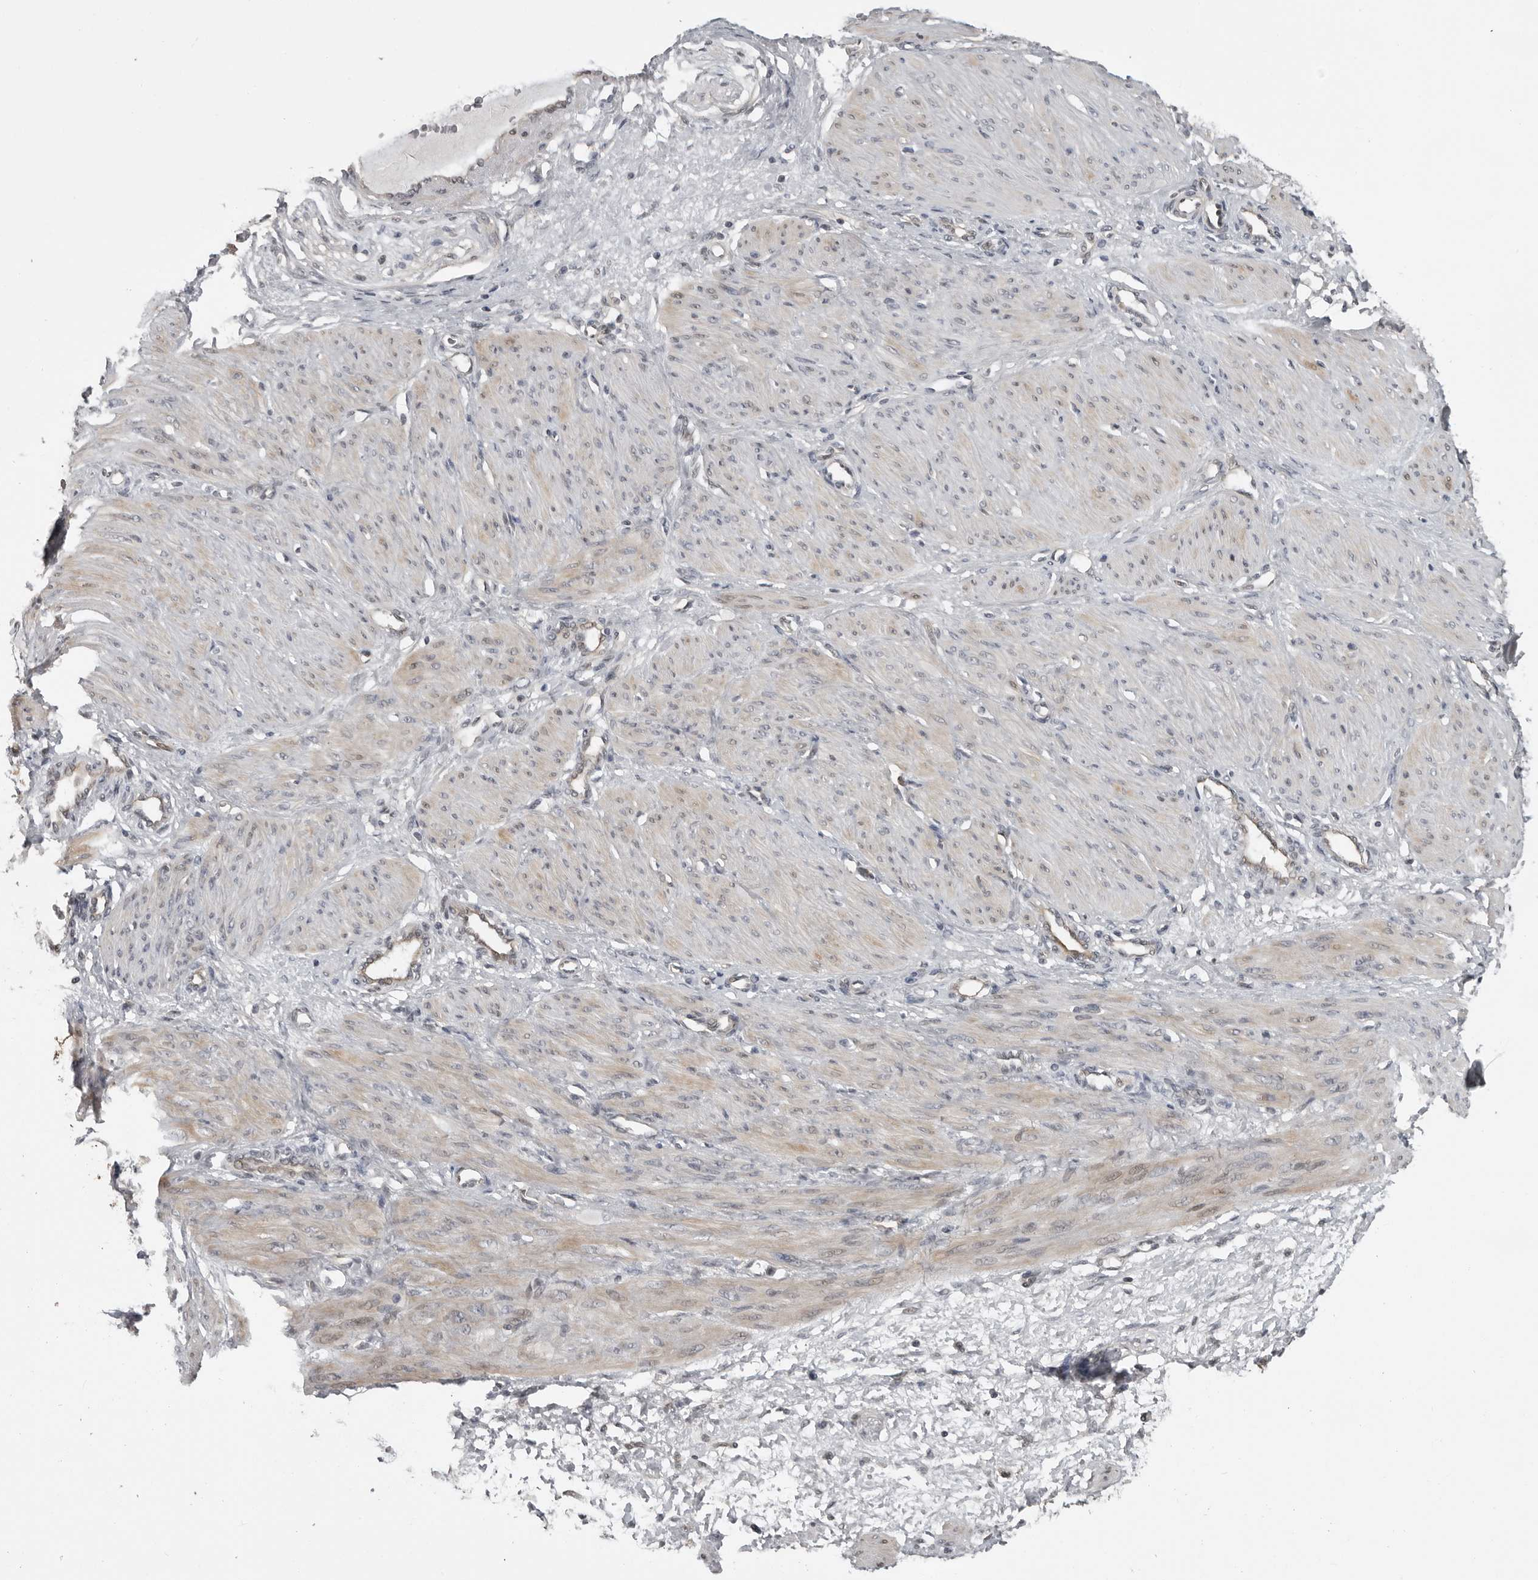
{"staining": {"intensity": "weak", "quantity": "25%-75%", "location": "cytoplasmic/membranous"}, "tissue": "smooth muscle", "cell_type": "Smooth muscle cells", "image_type": "normal", "snomed": [{"axis": "morphology", "description": "Normal tissue, NOS"}, {"axis": "topography", "description": "Endometrium"}], "caption": "Smooth muscle stained with a protein marker displays weak staining in smooth muscle cells.", "gene": "PRRX2", "patient": {"sex": "female", "age": 33}}